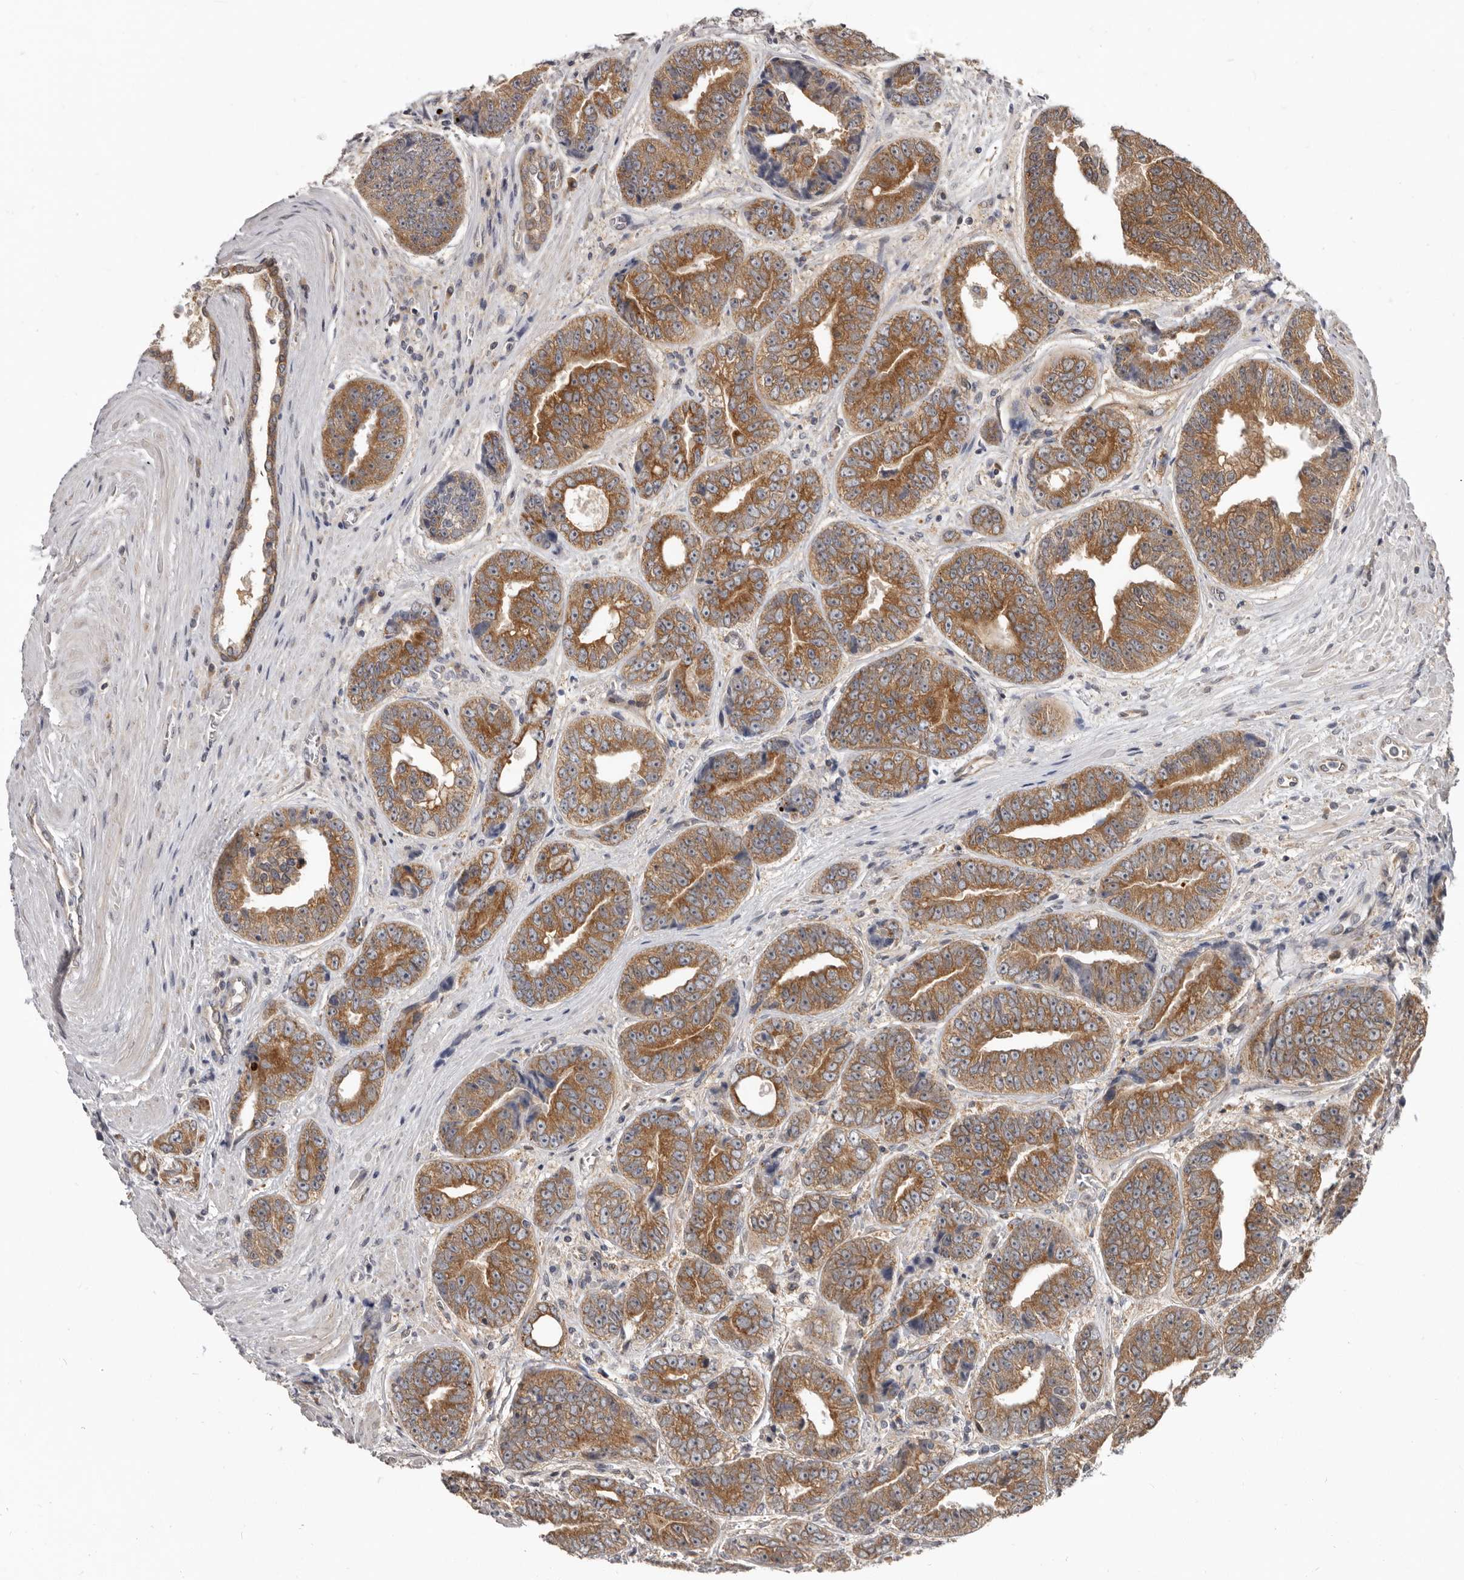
{"staining": {"intensity": "moderate", "quantity": ">75%", "location": "cytoplasmic/membranous"}, "tissue": "prostate cancer", "cell_type": "Tumor cells", "image_type": "cancer", "snomed": [{"axis": "morphology", "description": "Adenocarcinoma, High grade"}, {"axis": "topography", "description": "Prostate"}], "caption": "Immunohistochemical staining of human prostate cancer (high-grade adenocarcinoma) reveals medium levels of moderate cytoplasmic/membranous positivity in approximately >75% of tumor cells.", "gene": "BAD", "patient": {"sex": "male", "age": 61}}